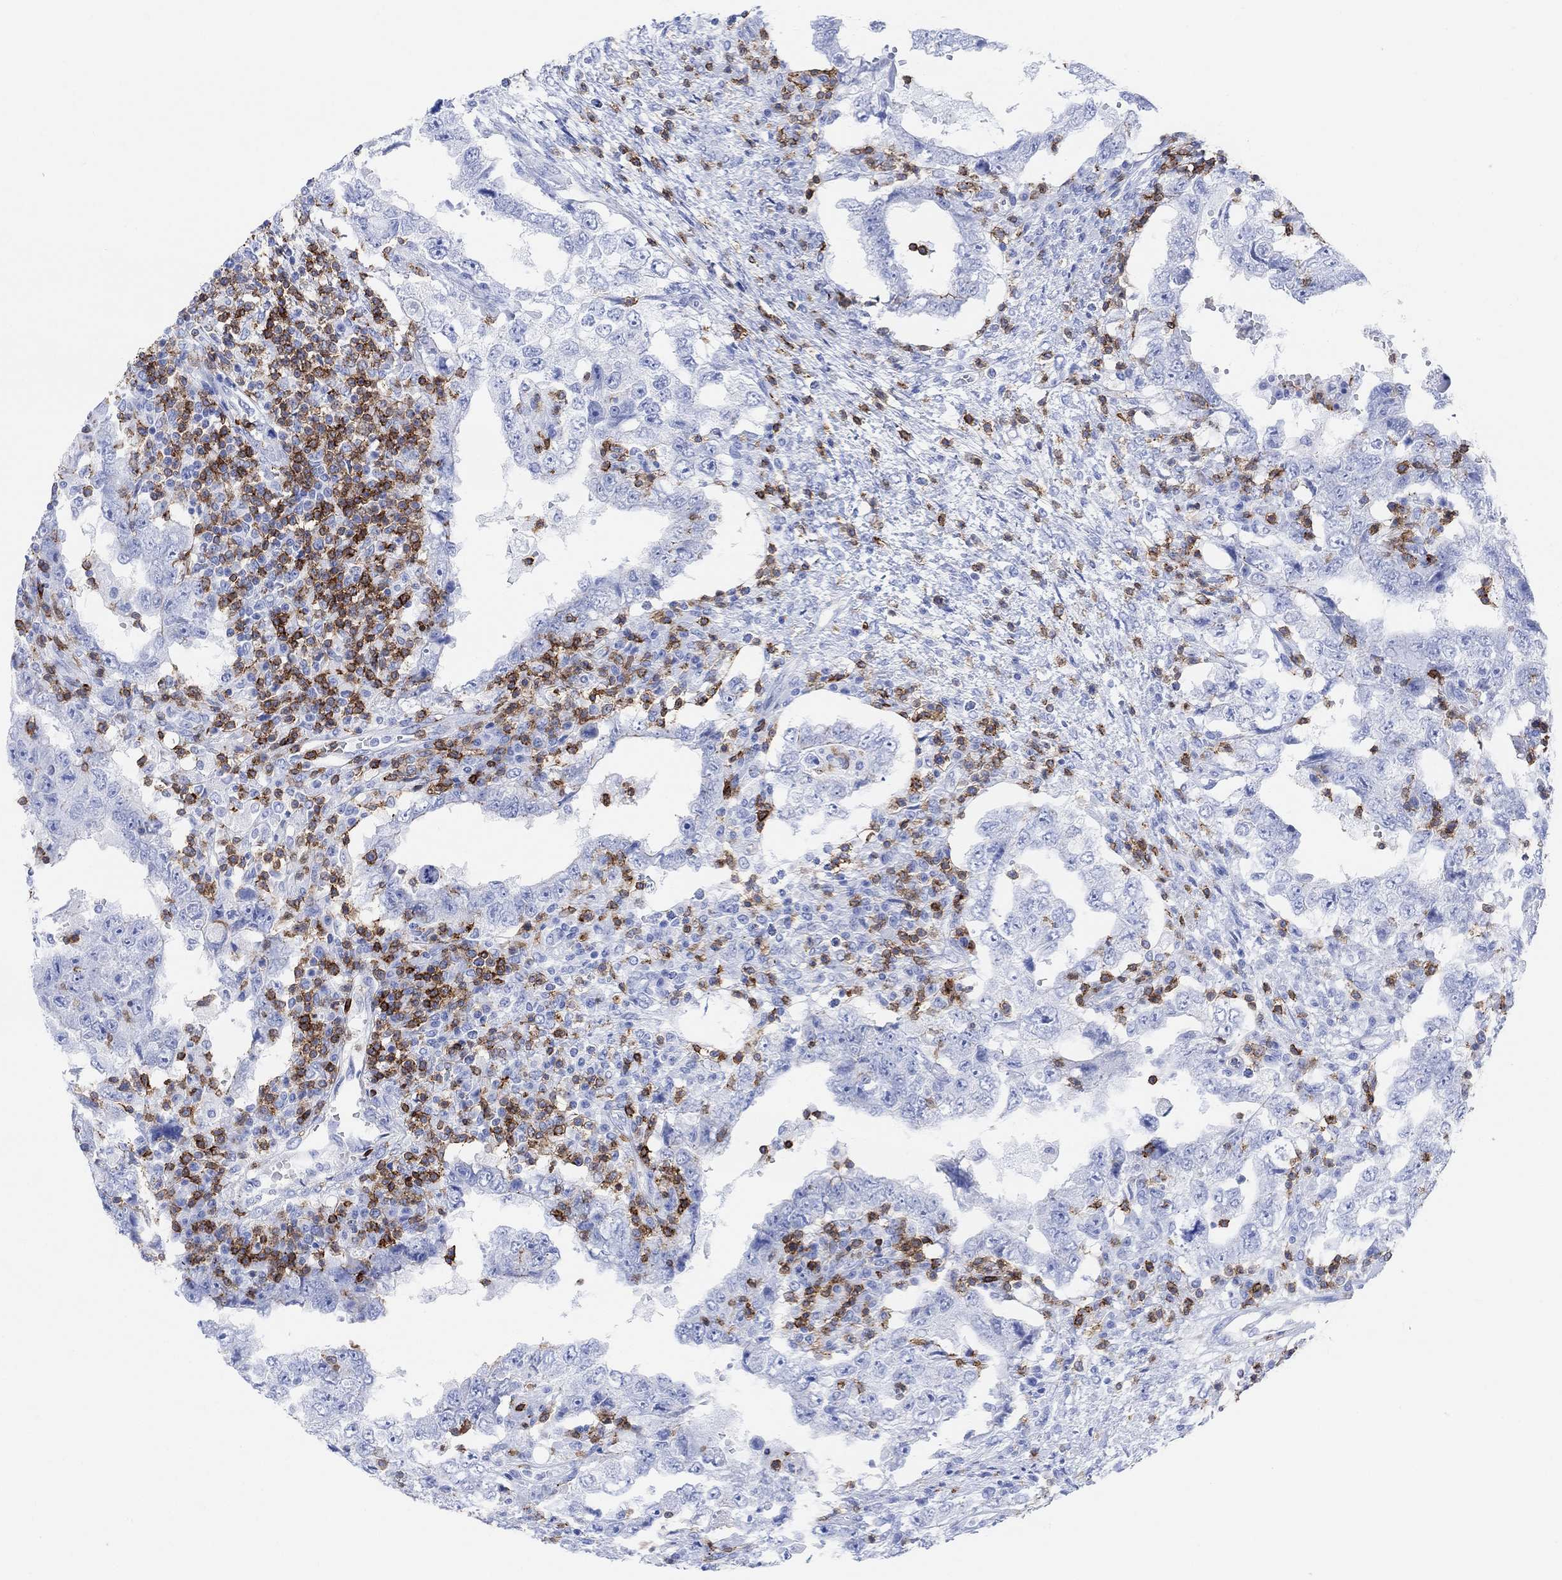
{"staining": {"intensity": "negative", "quantity": "none", "location": "none"}, "tissue": "testis cancer", "cell_type": "Tumor cells", "image_type": "cancer", "snomed": [{"axis": "morphology", "description": "Carcinoma, Embryonal, NOS"}, {"axis": "topography", "description": "Testis"}], "caption": "This micrograph is of embryonal carcinoma (testis) stained with immunohistochemistry (IHC) to label a protein in brown with the nuclei are counter-stained blue. There is no expression in tumor cells.", "gene": "GPR65", "patient": {"sex": "male", "age": 26}}